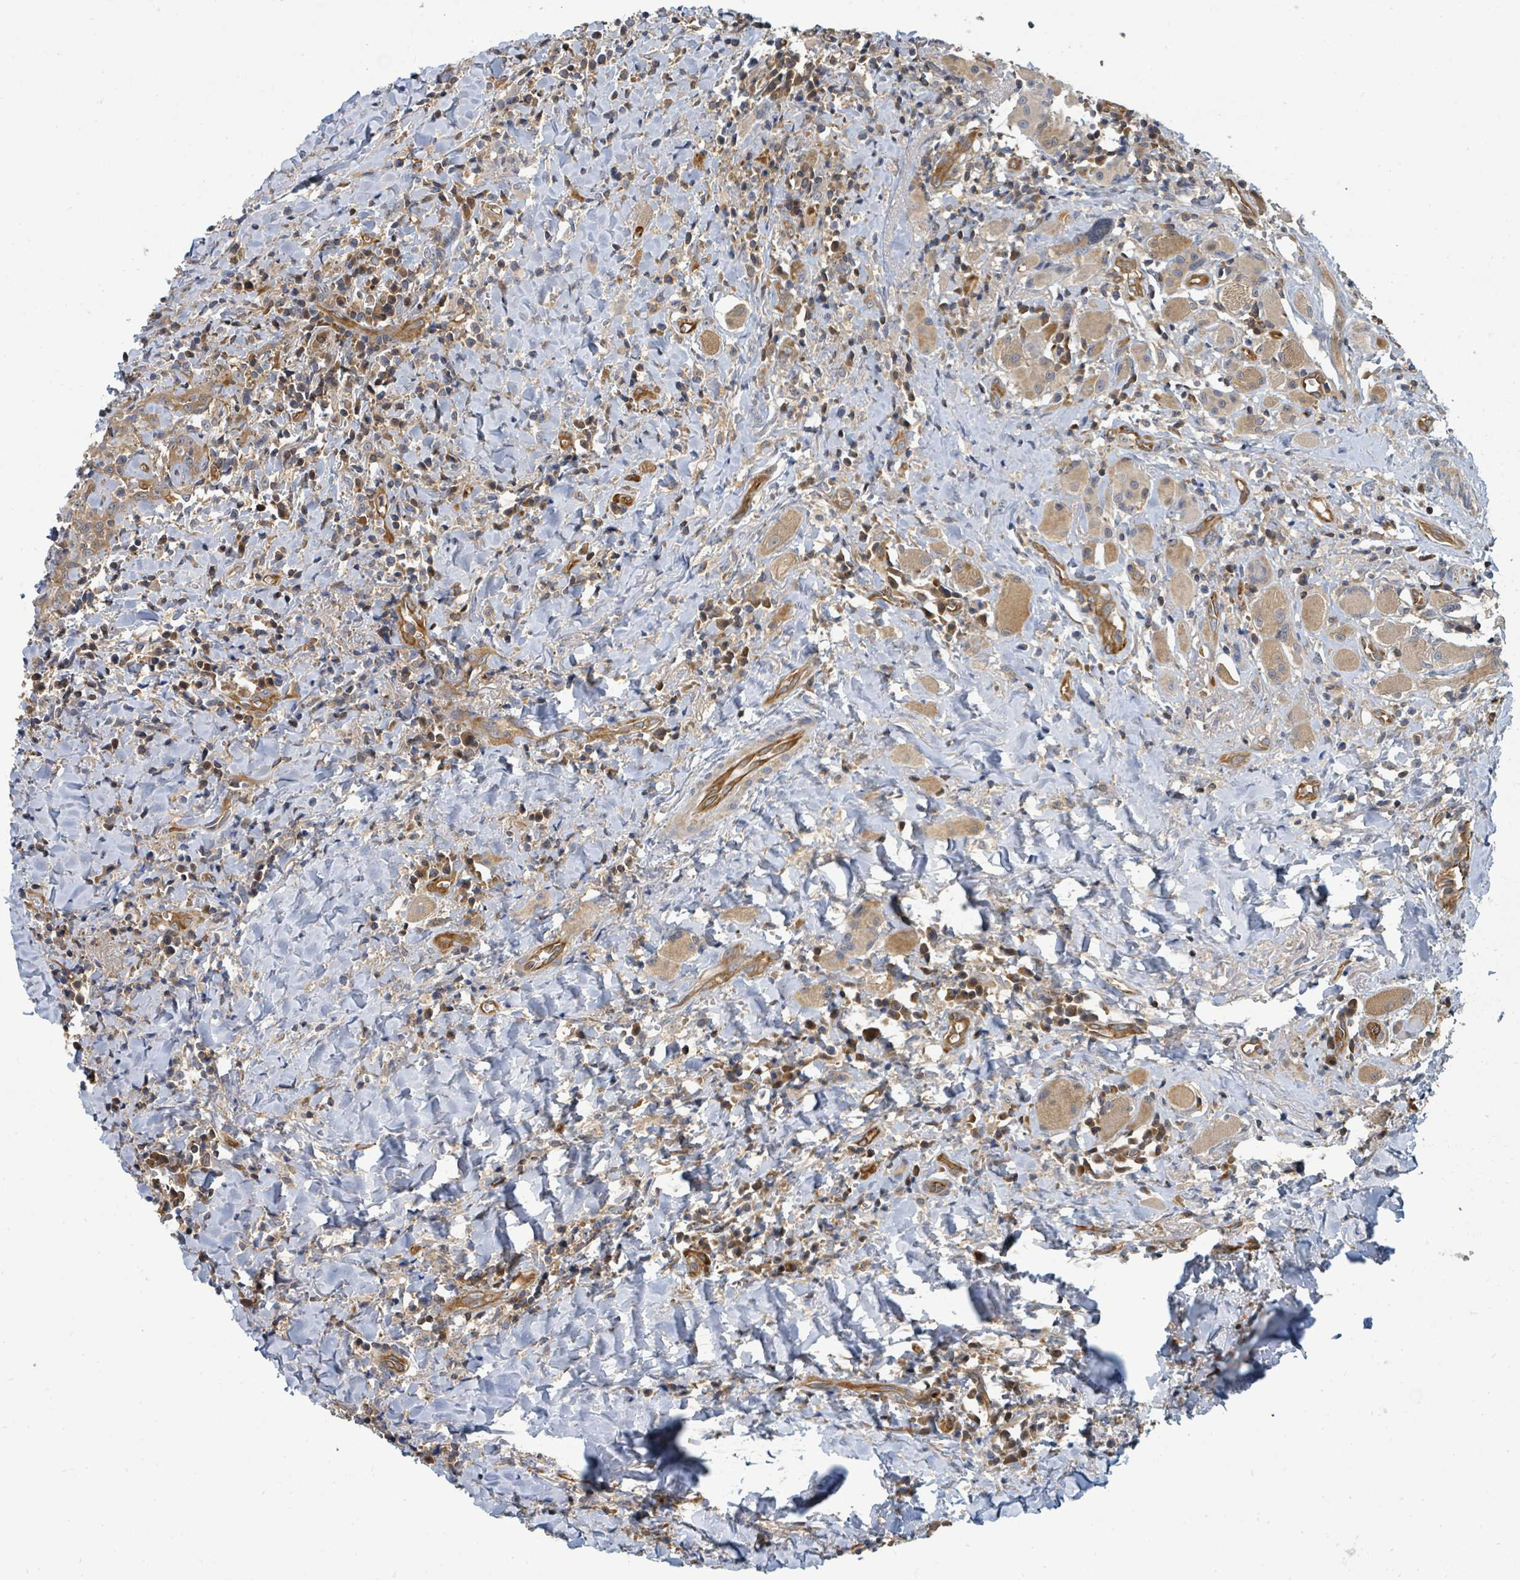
{"staining": {"intensity": "moderate", "quantity": ">75%", "location": "cytoplasmic/membranous"}, "tissue": "head and neck cancer", "cell_type": "Tumor cells", "image_type": "cancer", "snomed": [{"axis": "morphology", "description": "Squamous cell carcinoma, NOS"}, {"axis": "topography", "description": "Head-Neck"}], "caption": "Immunohistochemistry histopathology image of squamous cell carcinoma (head and neck) stained for a protein (brown), which shows medium levels of moderate cytoplasmic/membranous staining in approximately >75% of tumor cells.", "gene": "BOLA2B", "patient": {"sex": "female", "age": 70}}